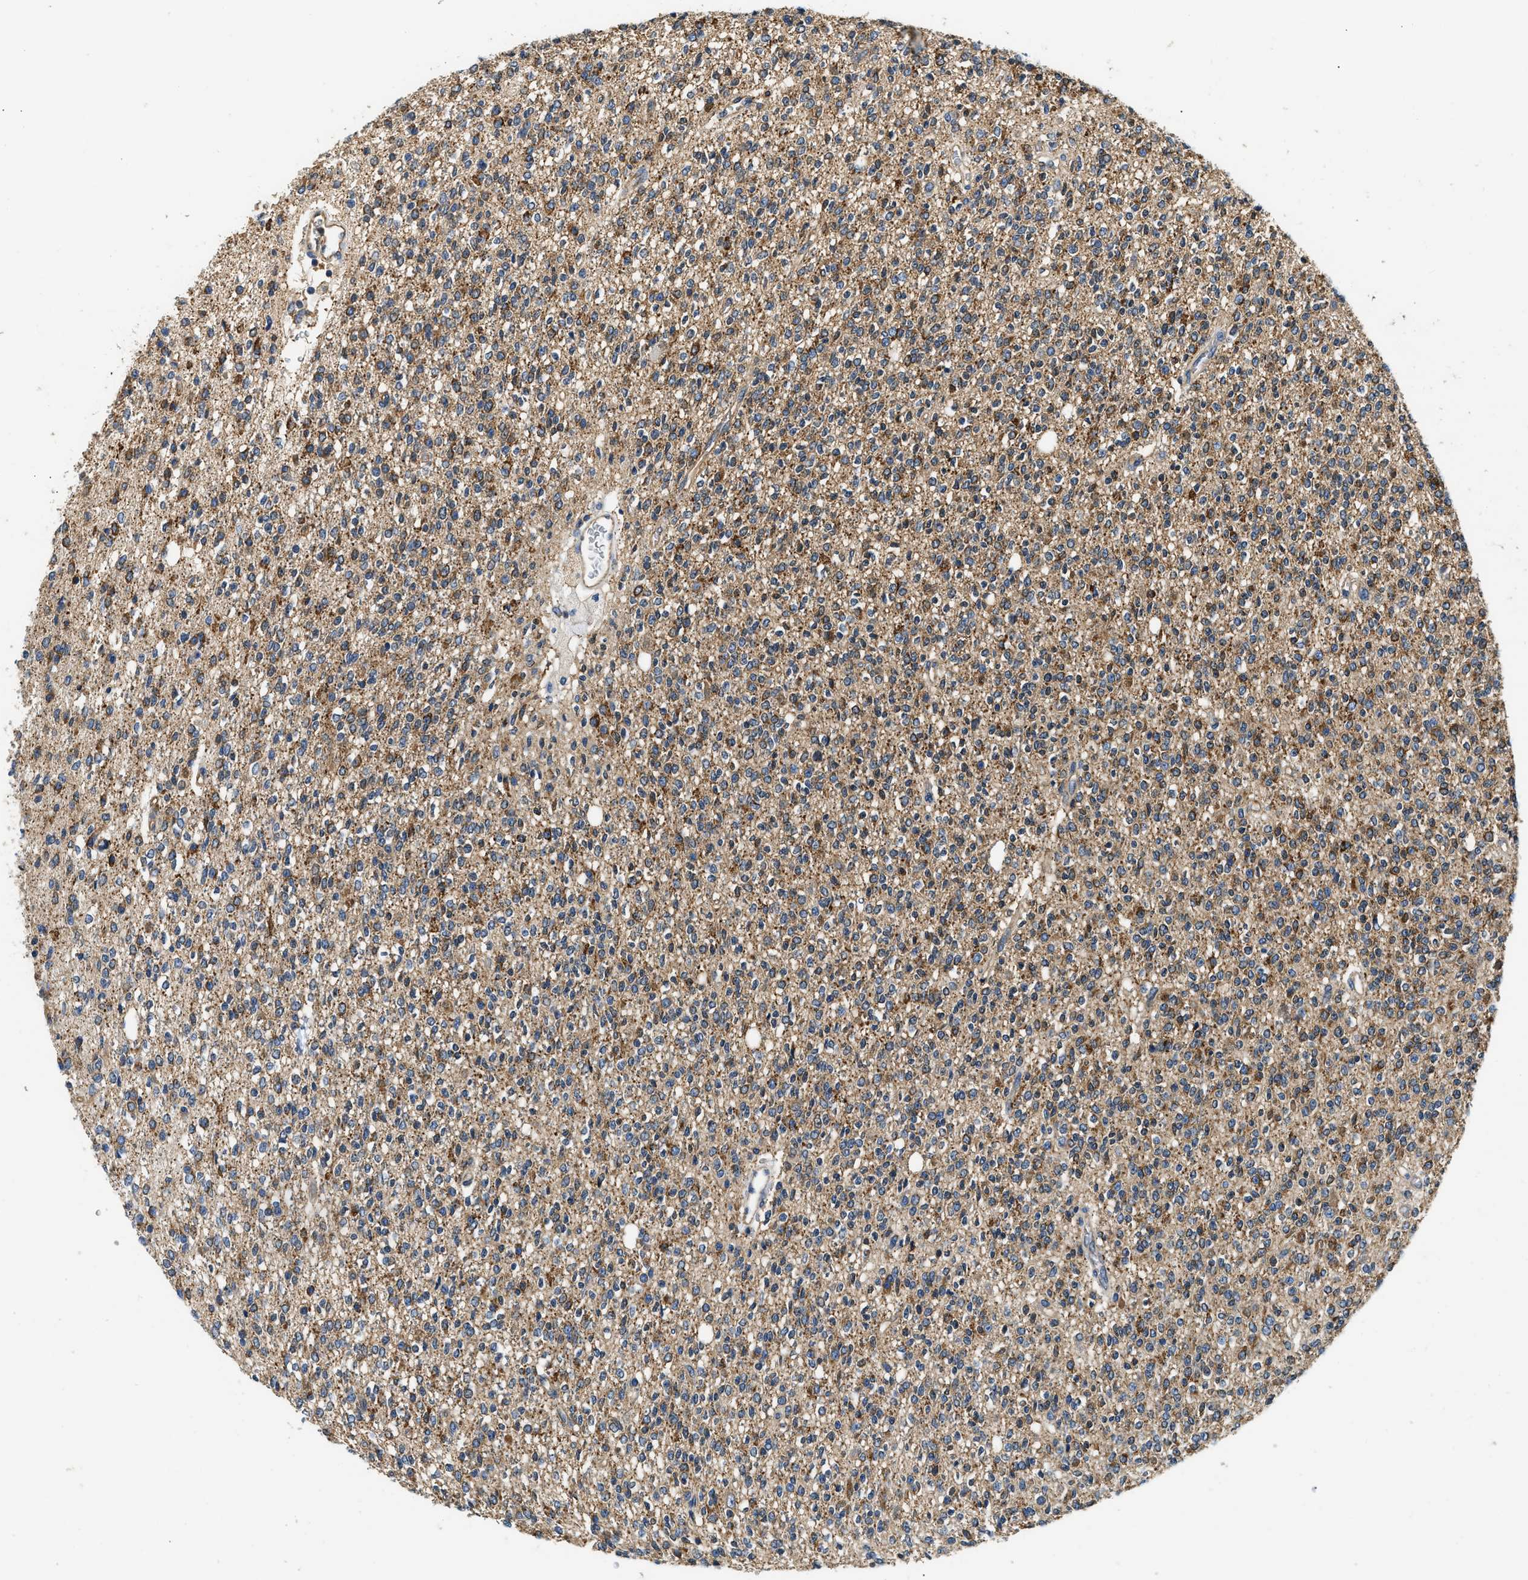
{"staining": {"intensity": "moderate", "quantity": ">75%", "location": "cytoplasmic/membranous"}, "tissue": "glioma", "cell_type": "Tumor cells", "image_type": "cancer", "snomed": [{"axis": "morphology", "description": "Glioma, malignant, High grade"}, {"axis": "topography", "description": "Brain"}], "caption": "Malignant high-grade glioma was stained to show a protein in brown. There is medium levels of moderate cytoplasmic/membranous staining in approximately >75% of tumor cells. The staining was performed using DAB (3,3'-diaminobenzidine), with brown indicating positive protein expression. Nuclei are stained blue with hematoxylin.", "gene": "PPP2R1B", "patient": {"sex": "male", "age": 34}}